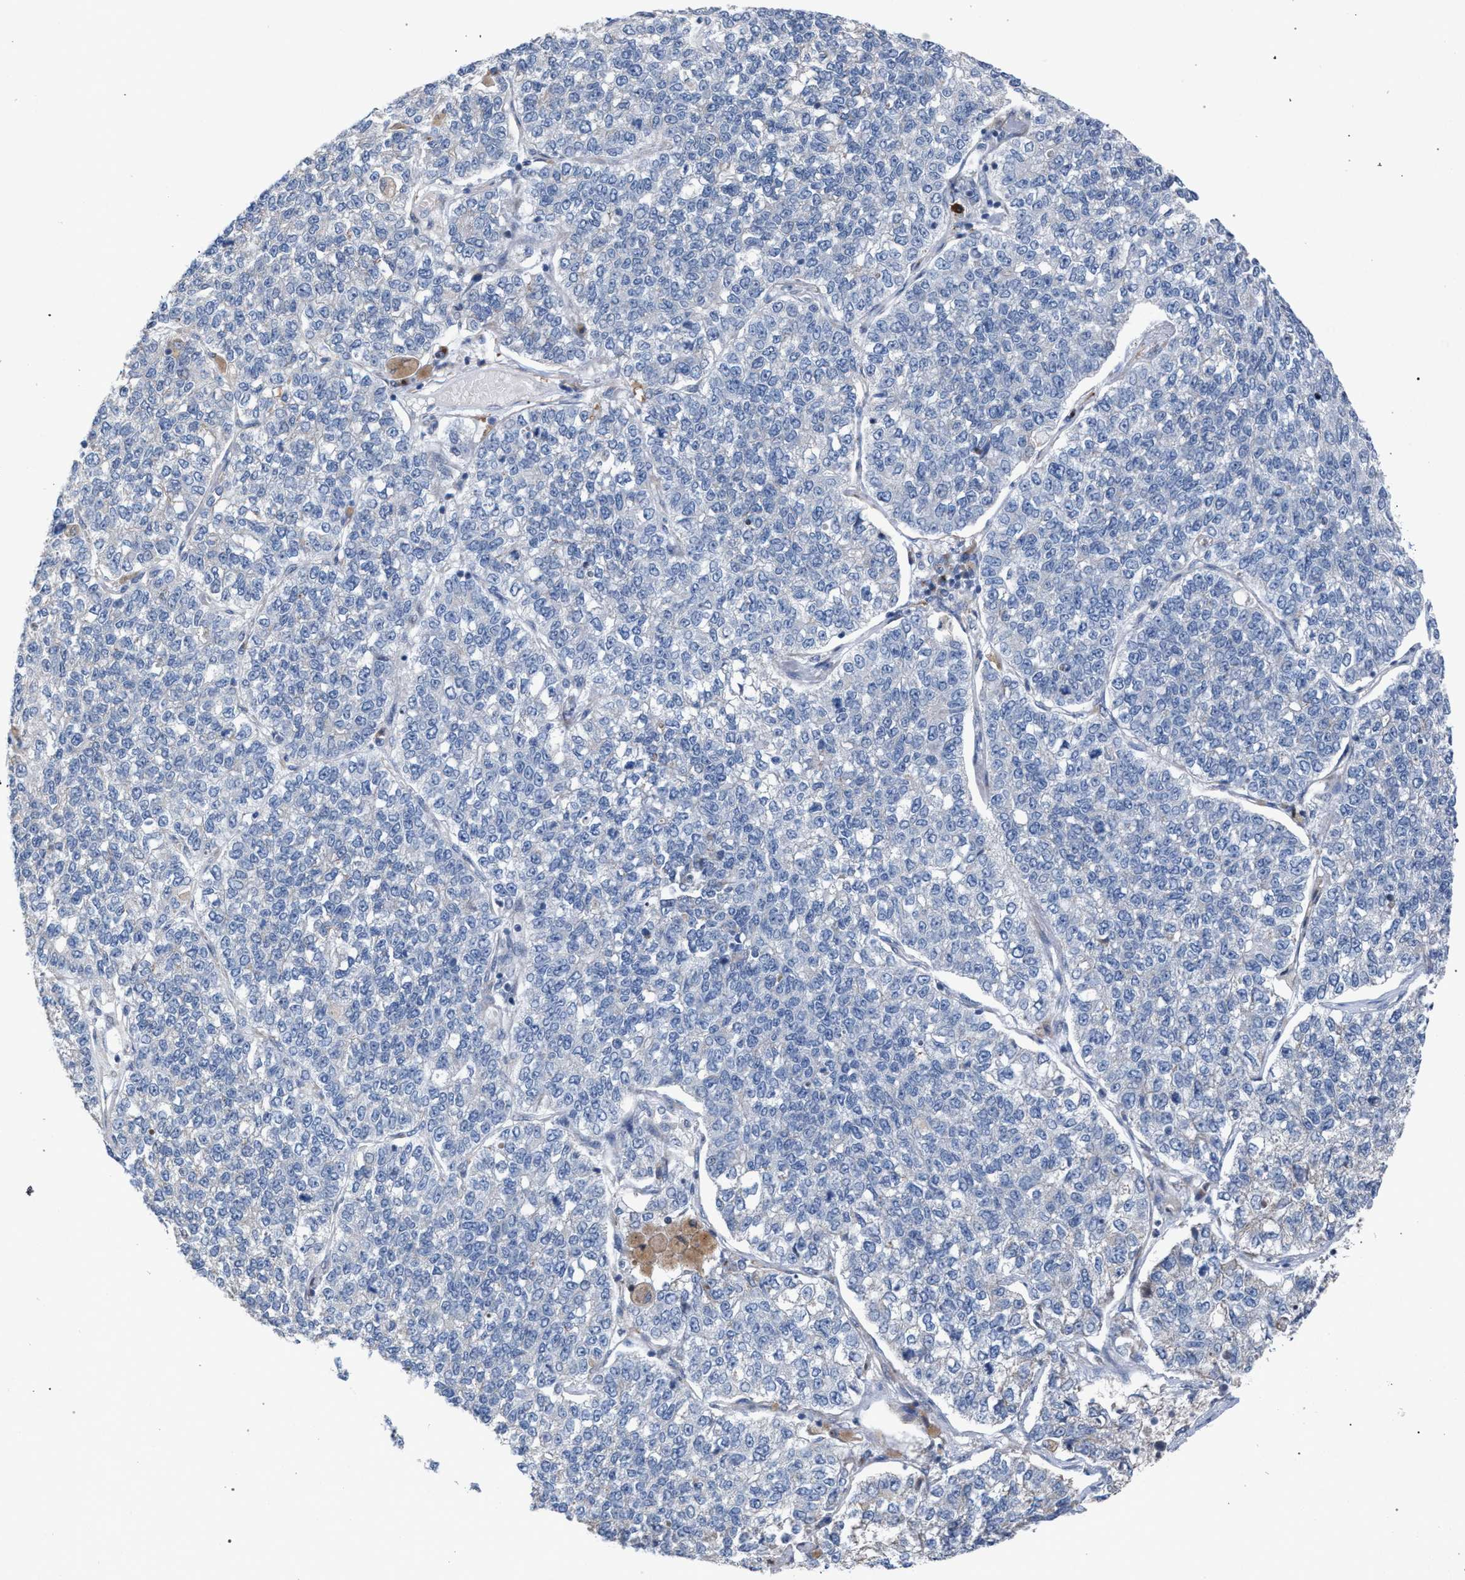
{"staining": {"intensity": "negative", "quantity": "none", "location": "none"}, "tissue": "lung cancer", "cell_type": "Tumor cells", "image_type": "cancer", "snomed": [{"axis": "morphology", "description": "Adenocarcinoma, NOS"}, {"axis": "topography", "description": "Lung"}], "caption": "Protein analysis of adenocarcinoma (lung) shows no significant expression in tumor cells.", "gene": "RNF135", "patient": {"sex": "male", "age": 49}}